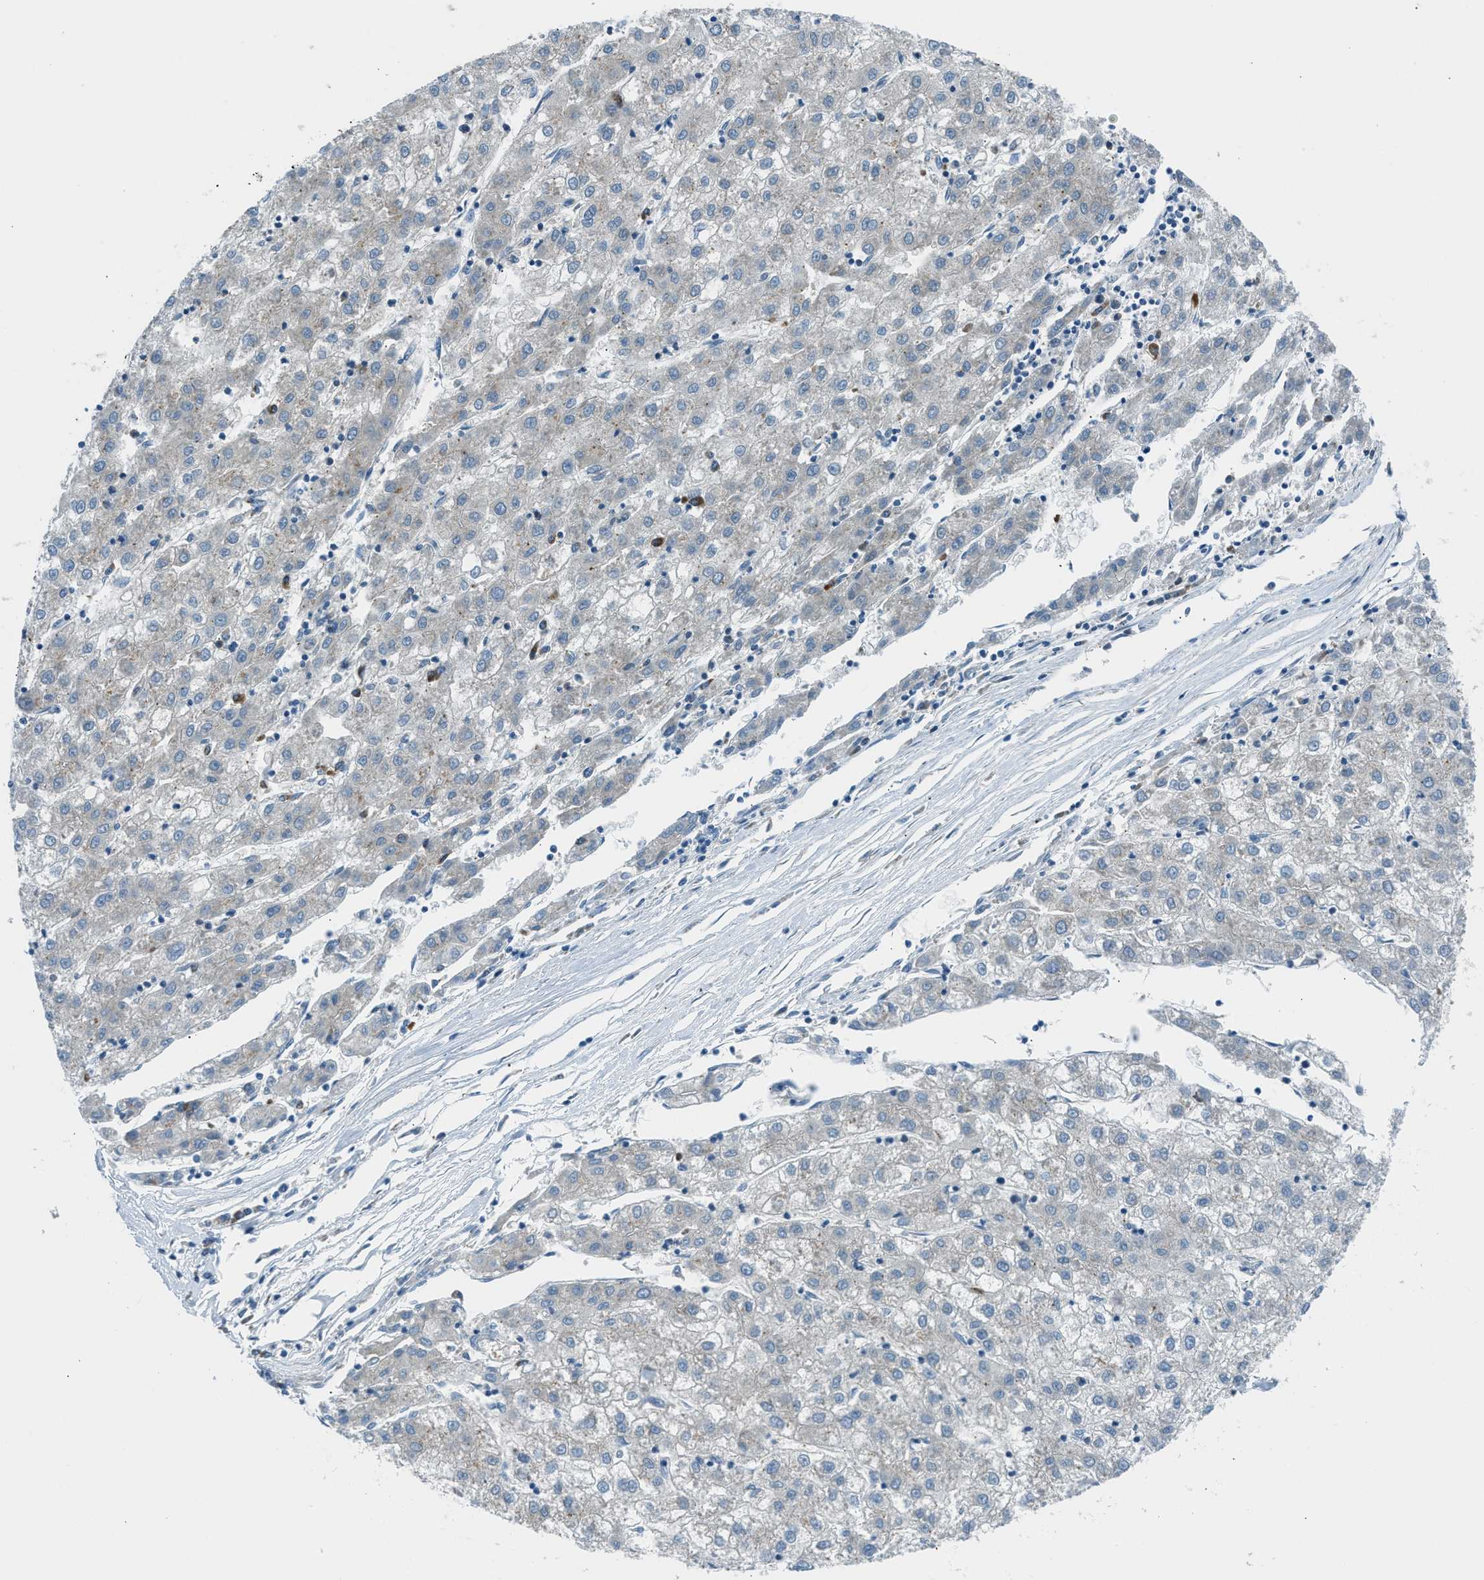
{"staining": {"intensity": "negative", "quantity": "none", "location": "none"}, "tissue": "liver cancer", "cell_type": "Tumor cells", "image_type": "cancer", "snomed": [{"axis": "morphology", "description": "Carcinoma, Hepatocellular, NOS"}, {"axis": "topography", "description": "Liver"}], "caption": "This is a micrograph of IHC staining of liver cancer, which shows no expression in tumor cells.", "gene": "EDARADD", "patient": {"sex": "male", "age": 72}}